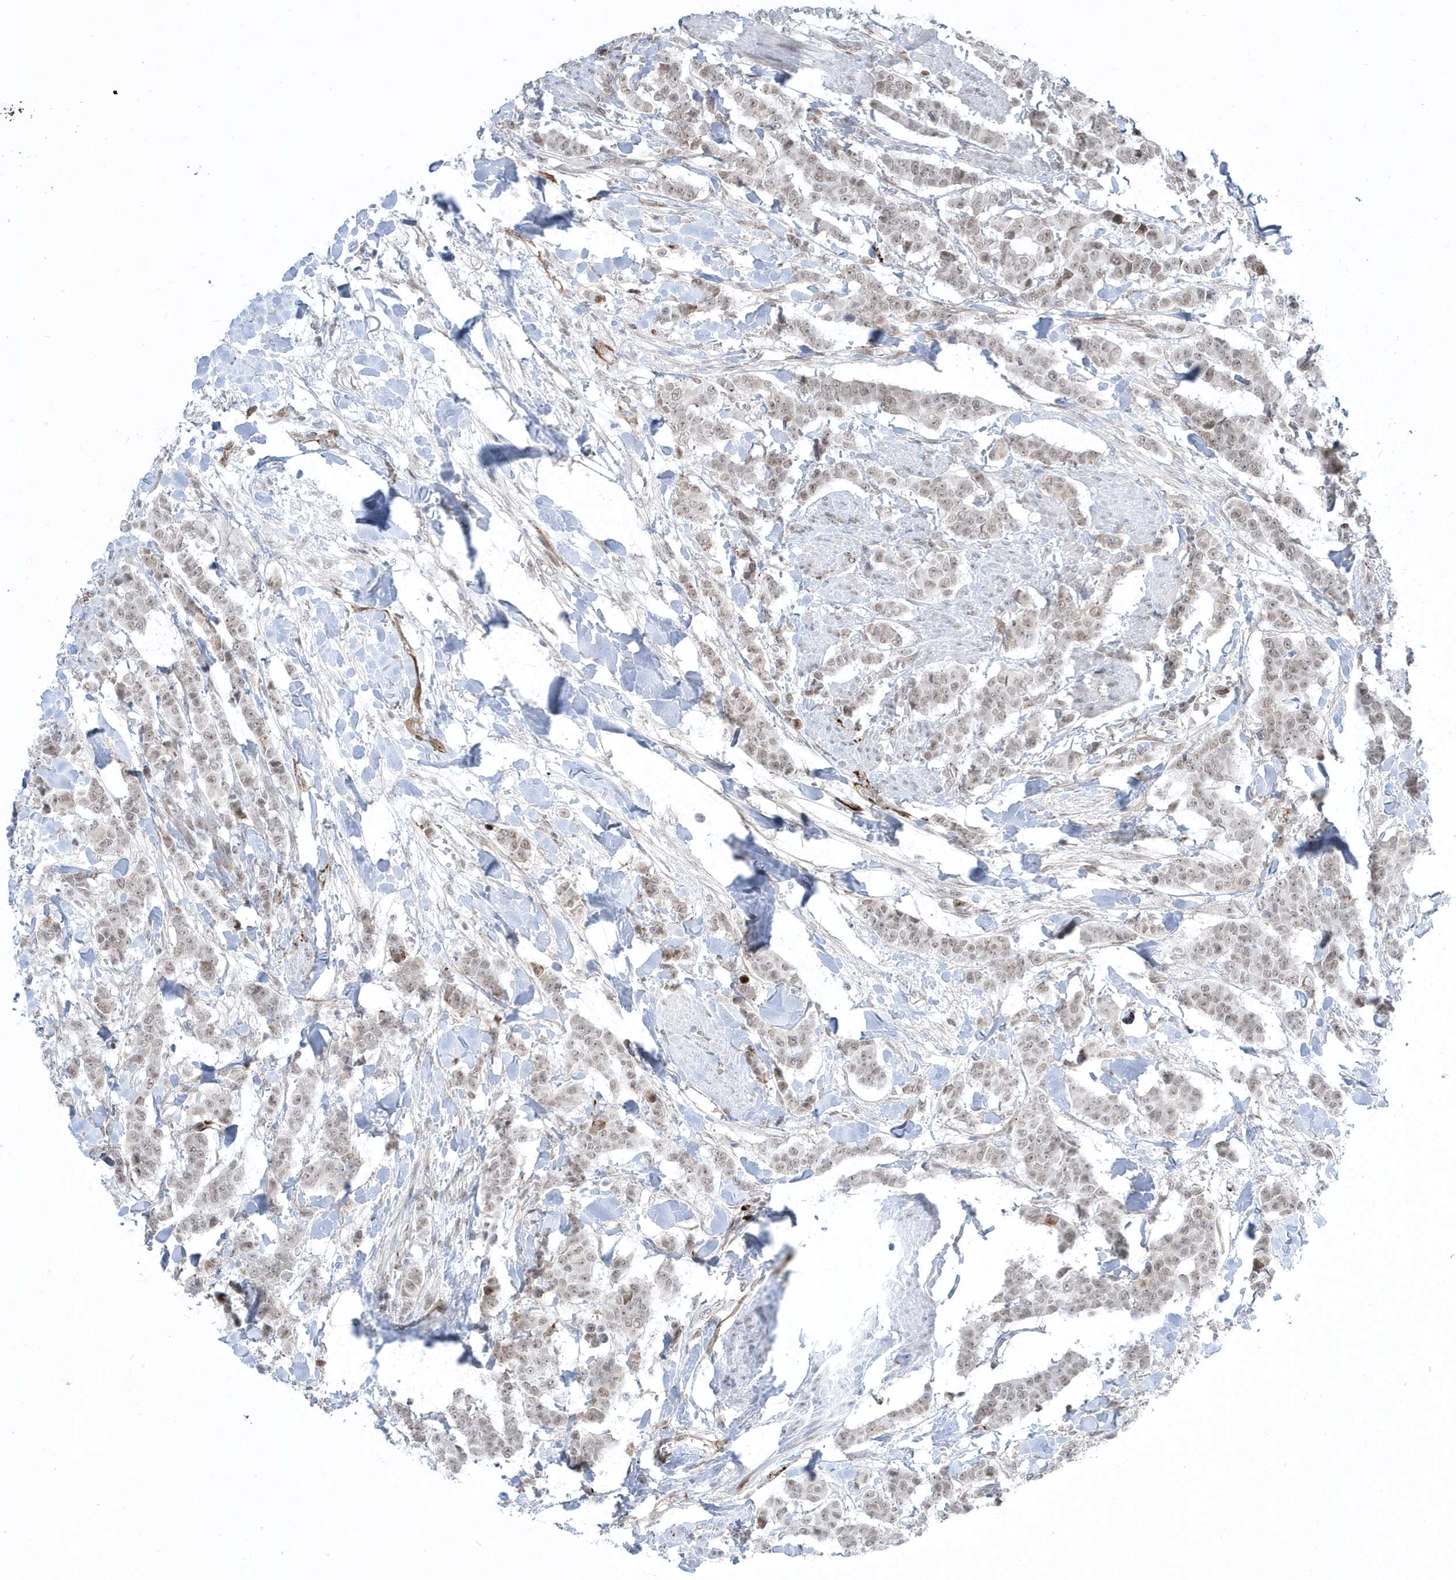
{"staining": {"intensity": "weak", "quantity": ">75%", "location": "nuclear"}, "tissue": "breast cancer", "cell_type": "Tumor cells", "image_type": "cancer", "snomed": [{"axis": "morphology", "description": "Duct carcinoma"}, {"axis": "topography", "description": "Breast"}], "caption": "This histopathology image shows immunohistochemistry staining of breast infiltrating ductal carcinoma, with low weak nuclear expression in about >75% of tumor cells.", "gene": "ADAMTSL3", "patient": {"sex": "female", "age": 40}}